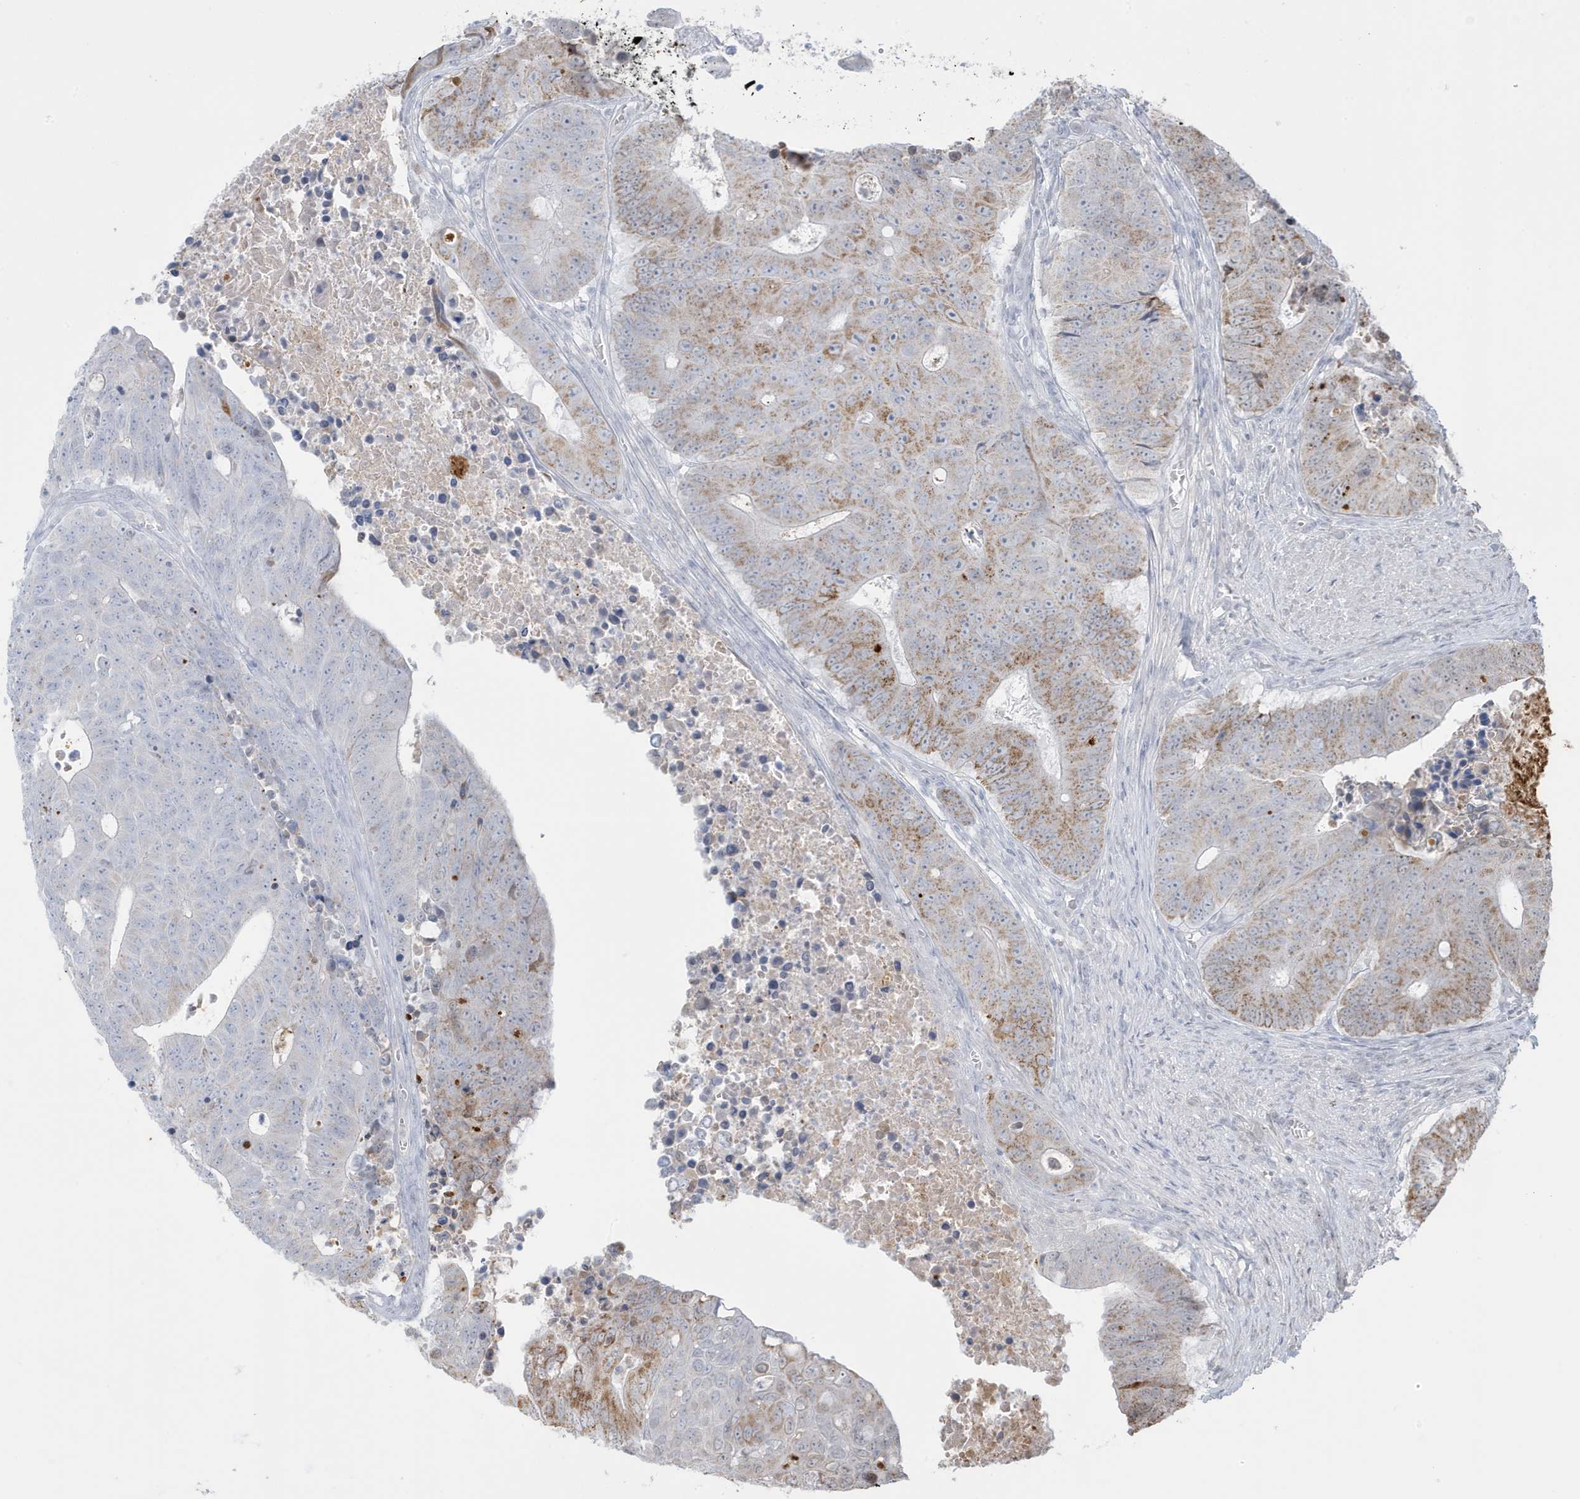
{"staining": {"intensity": "moderate", "quantity": "25%-75%", "location": "cytoplasmic/membranous"}, "tissue": "colorectal cancer", "cell_type": "Tumor cells", "image_type": "cancer", "snomed": [{"axis": "morphology", "description": "Adenocarcinoma, NOS"}, {"axis": "topography", "description": "Colon"}], "caption": "Brown immunohistochemical staining in colorectal cancer (adenocarcinoma) shows moderate cytoplasmic/membranous expression in approximately 25%-75% of tumor cells.", "gene": "FNDC1", "patient": {"sex": "male", "age": 87}}